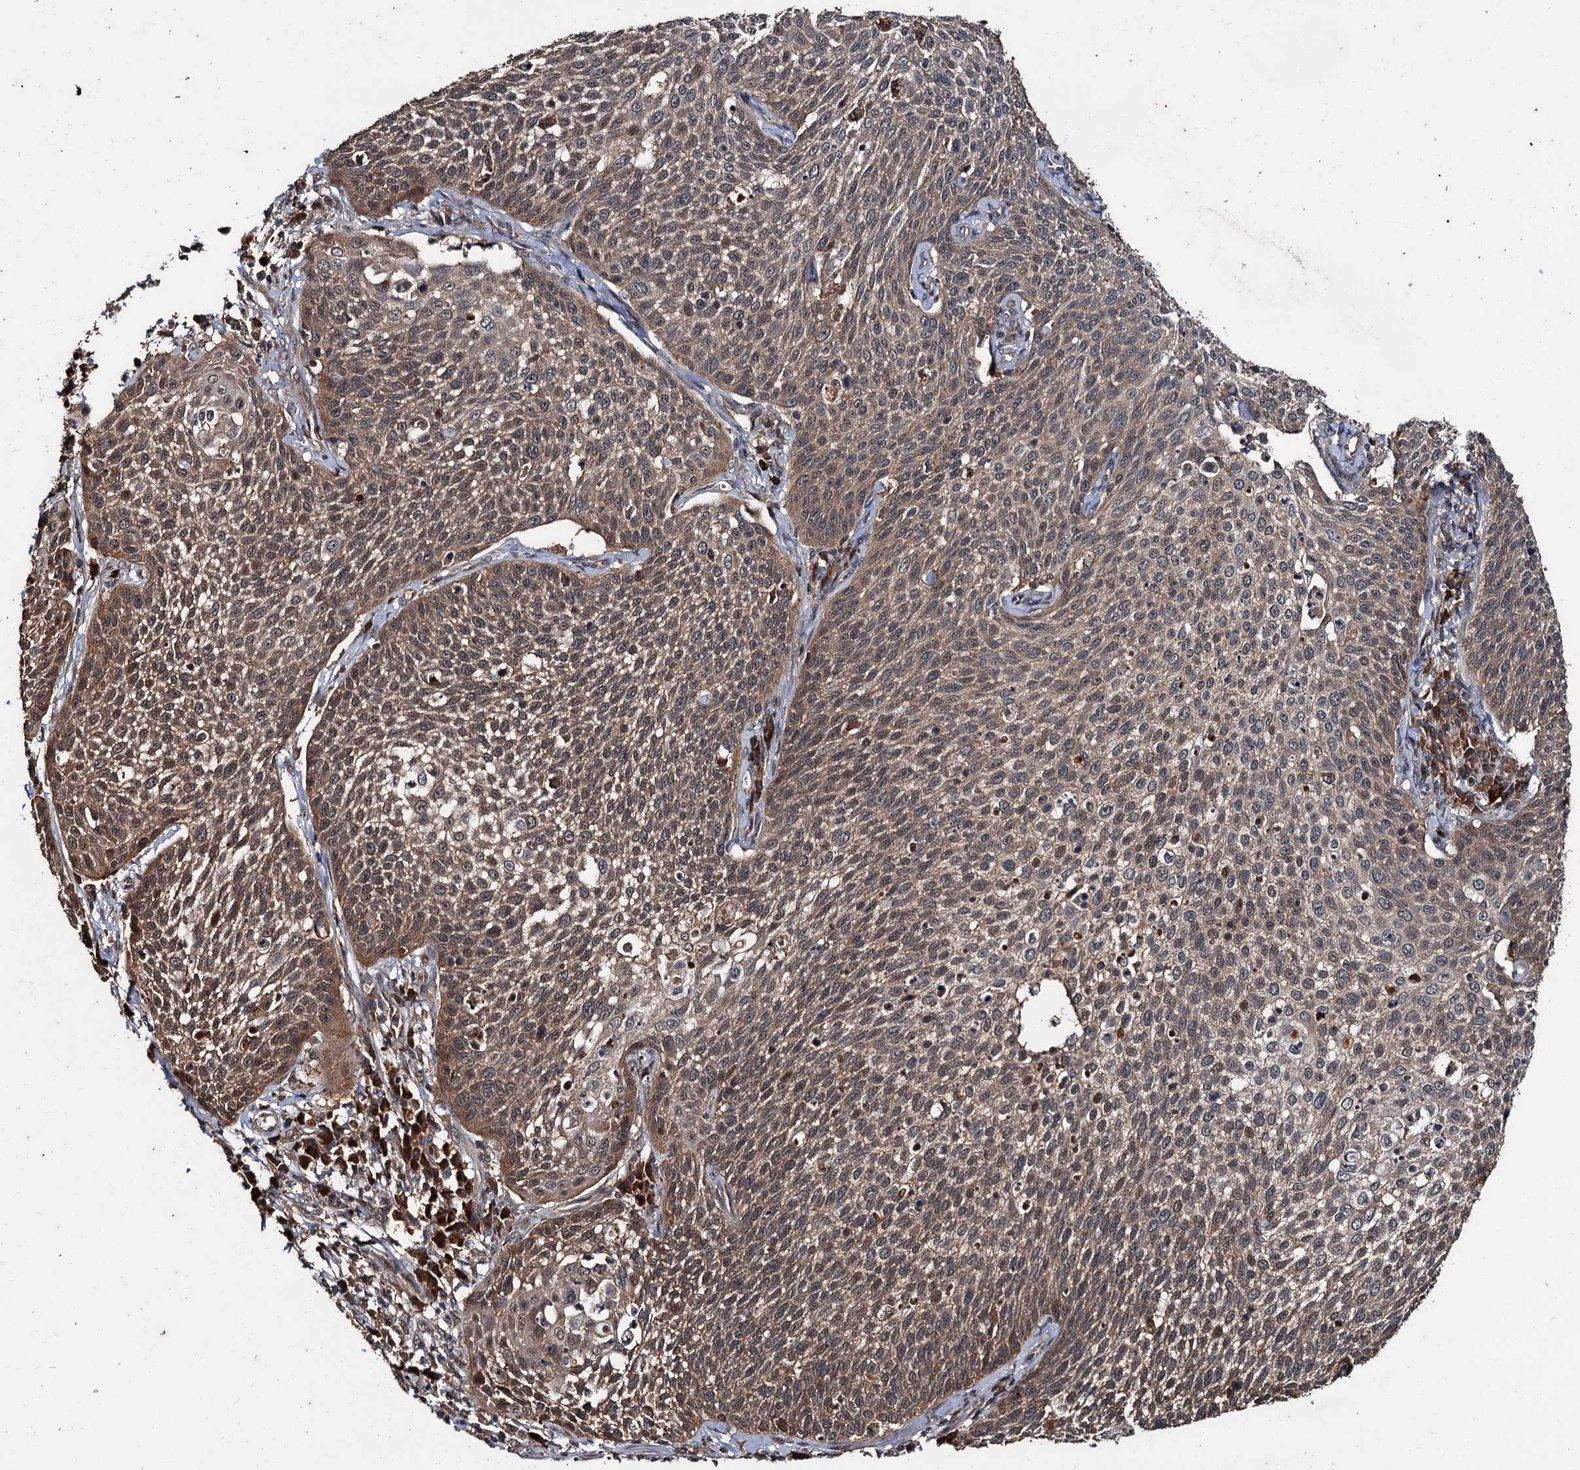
{"staining": {"intensity": "moderate", "quantity": ">75%", "location": "cytoplasmic/membranous"}, "tissue": "cervical cancer", "cell_type": "Tumor cells", "image_type": "cancer", "snomed": [{"axis": "morphology", "description": "Squamous cell carcinoma, NOS"}, {"axis": "topography", "description": "Cervix"}], "caption": "IHC (DAB) staining of human cervical cancer (squamous cell carcinoma) shows moderate cytoplasmic/membranous protein positivity in approximately >75% of tumor cells. The staining was performed using DAB (3,3'-diaminobenzidine) to visualize the protein expression in brown, while the nuclei were stained in blue with hematoxylin (Magnification: 20x).", "gene": "SLC46A3", "patient": {"sex": "female", "age": 34}}